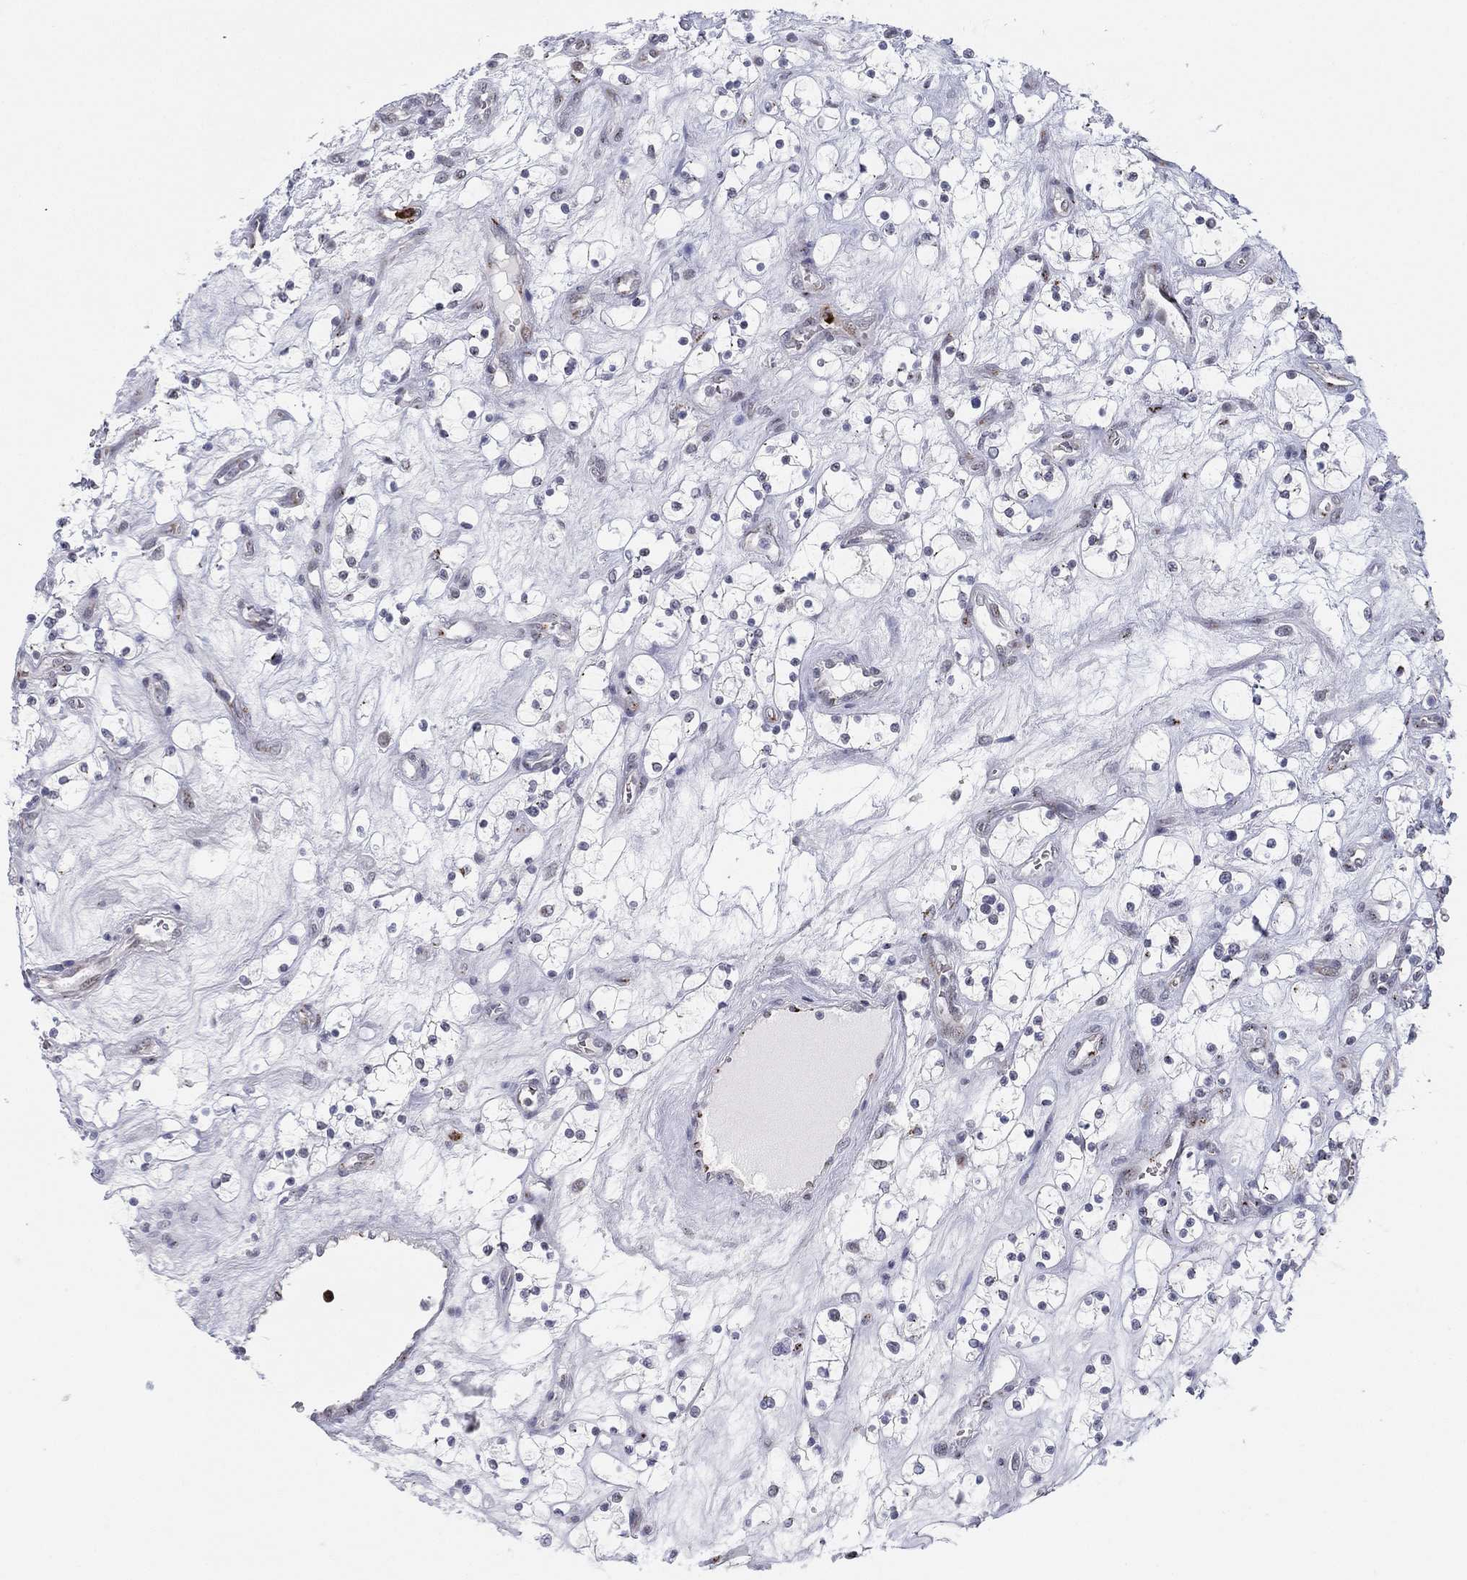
{"staining": {"intensity": "negative", "quantity": "none", "location": "none"}, "tissue": "renal cancer", "cell_type": "Tumor cells", "image_type": "cancer", "snomed": [{"axis": "morphology", "description": "Adenocarcinoma, NOS"}, {"axis": "topography", "description": "Kidney"}], "caption": "Histopathology image shows no protein staining in tumor cells of adenocarcinoma (renal) tissue.", "gene": "CD177", "patient": {"sex": "female", "age": 69}}